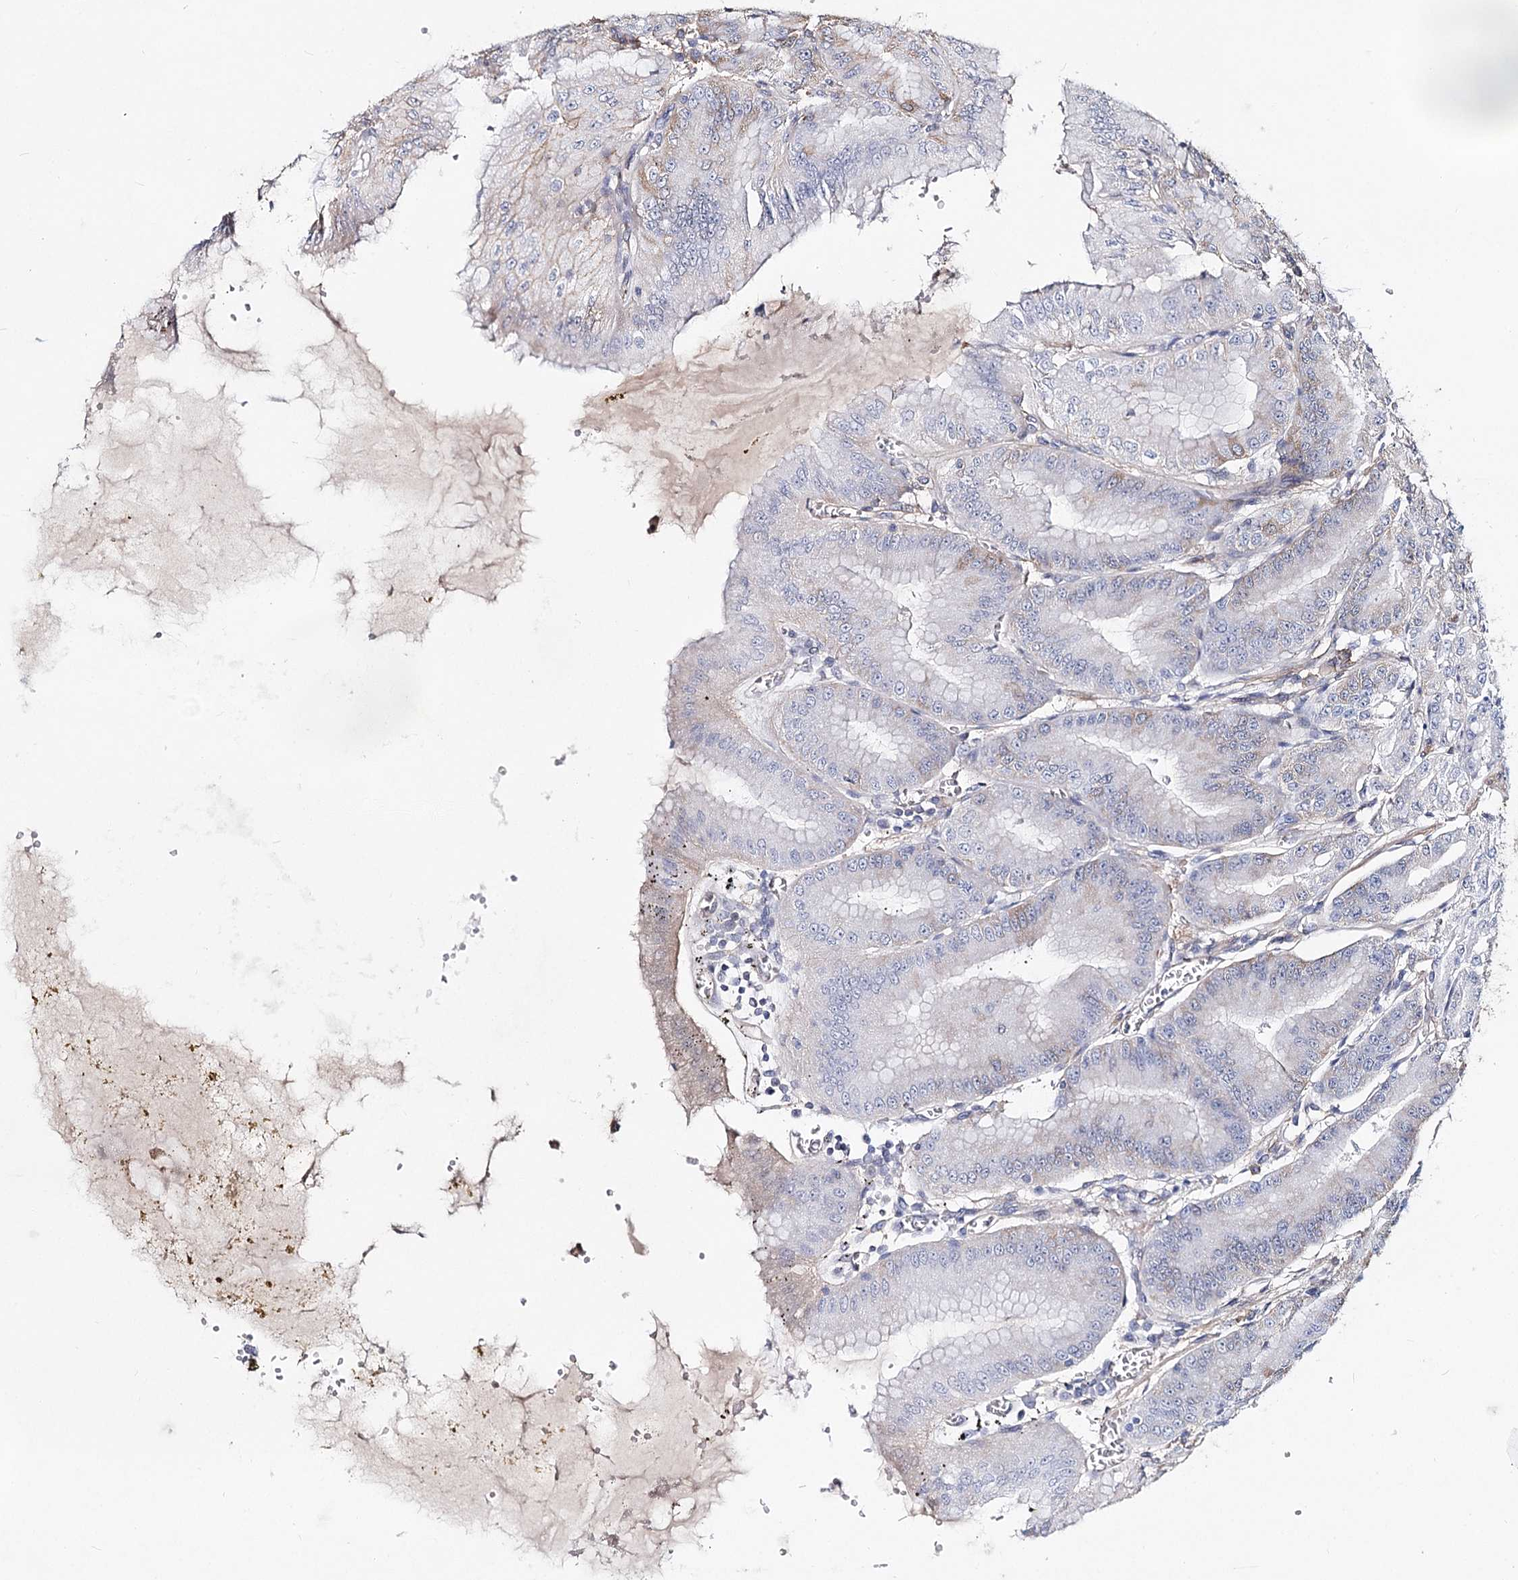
{"staining": {"intensity": "moderate", "quantity": "<25%", "location": "cytoplasmic/membranous"}, "tissue": "stomach", "cell_type": "Glandular cells", "image_type": "normal", "snomed": [{"axis": "morphology", "description": "Normal tissue, NOS"}, {"axis": "topography", "description": "Stomach, upper"}, {"axis": "topography", "description": "Stomach, lower"}], "caption": "This histopathology image shows normal stomach stained with IHC to label a protein in brown. The cytoplasmic/membranous of glandular cells show moderate positivity for the protein. Nuclei are counter-stained blue.", "gene": "TMEM218", "patient": {"sex": "male", "age": 71}}